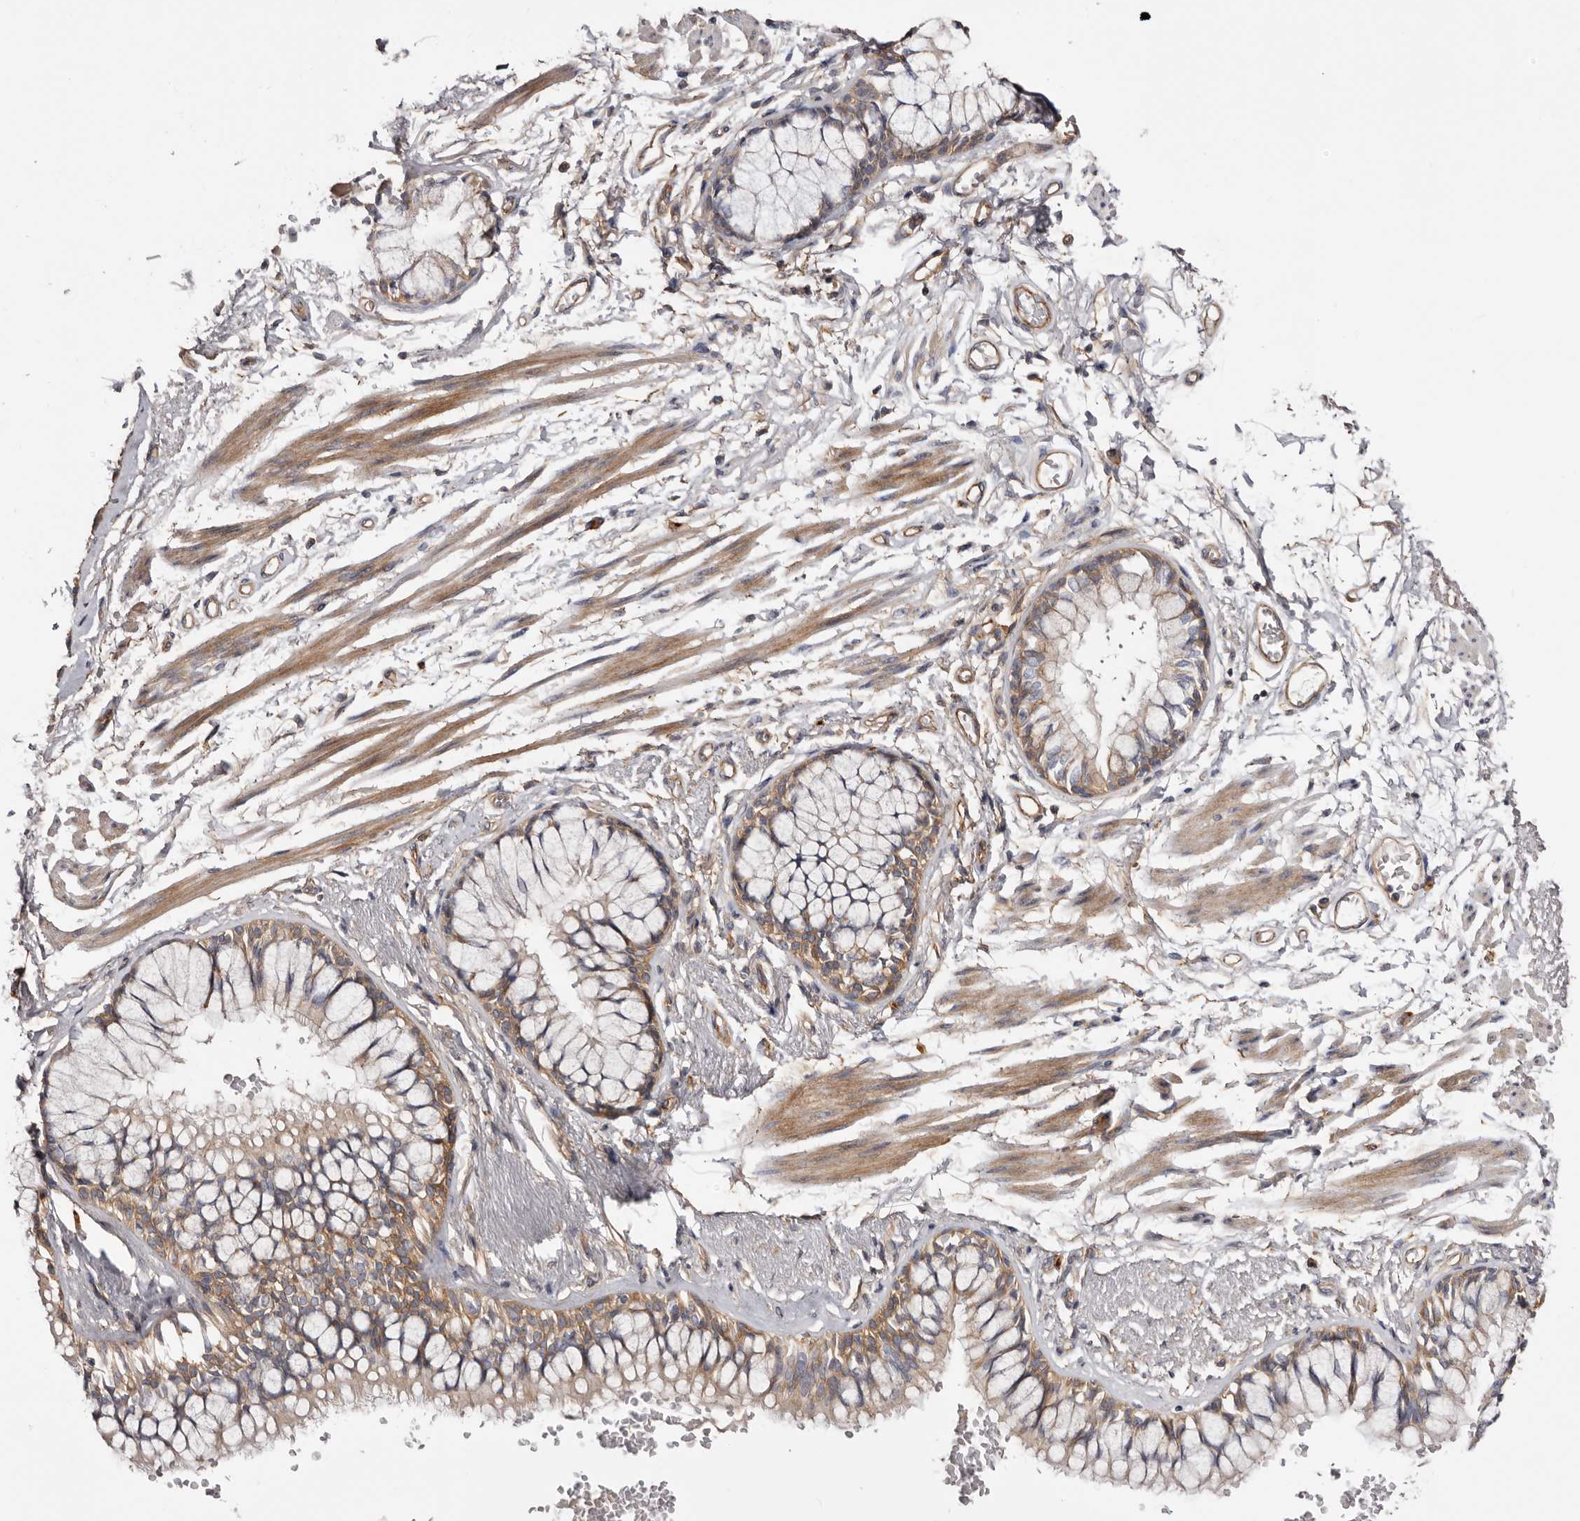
{"staining": {"intensity": "weak", "quantity": ">75%", "location": "cytoplasmic/membranous"}, "tissue": "bronchus", "cell_type": "Respiratory epithelial cells", "image_type": "normal", "snomed": [{"axis": "morphology", "description": "Normal tissue, NOS"}, {"axis": "topography", "description": "Cartilage tissue"}, {"axis": "topography", "description": "Bronchus"}], "caption": "This photomicrograph reveals immunohistochemistry (IHC) staining of benign bronchus, with low weak cytoplasmic/membranous staining in about >75% of respiratory epithelial cells.", "gene": "DMRT2", "patient": {"sex": "female", "age": 73}}